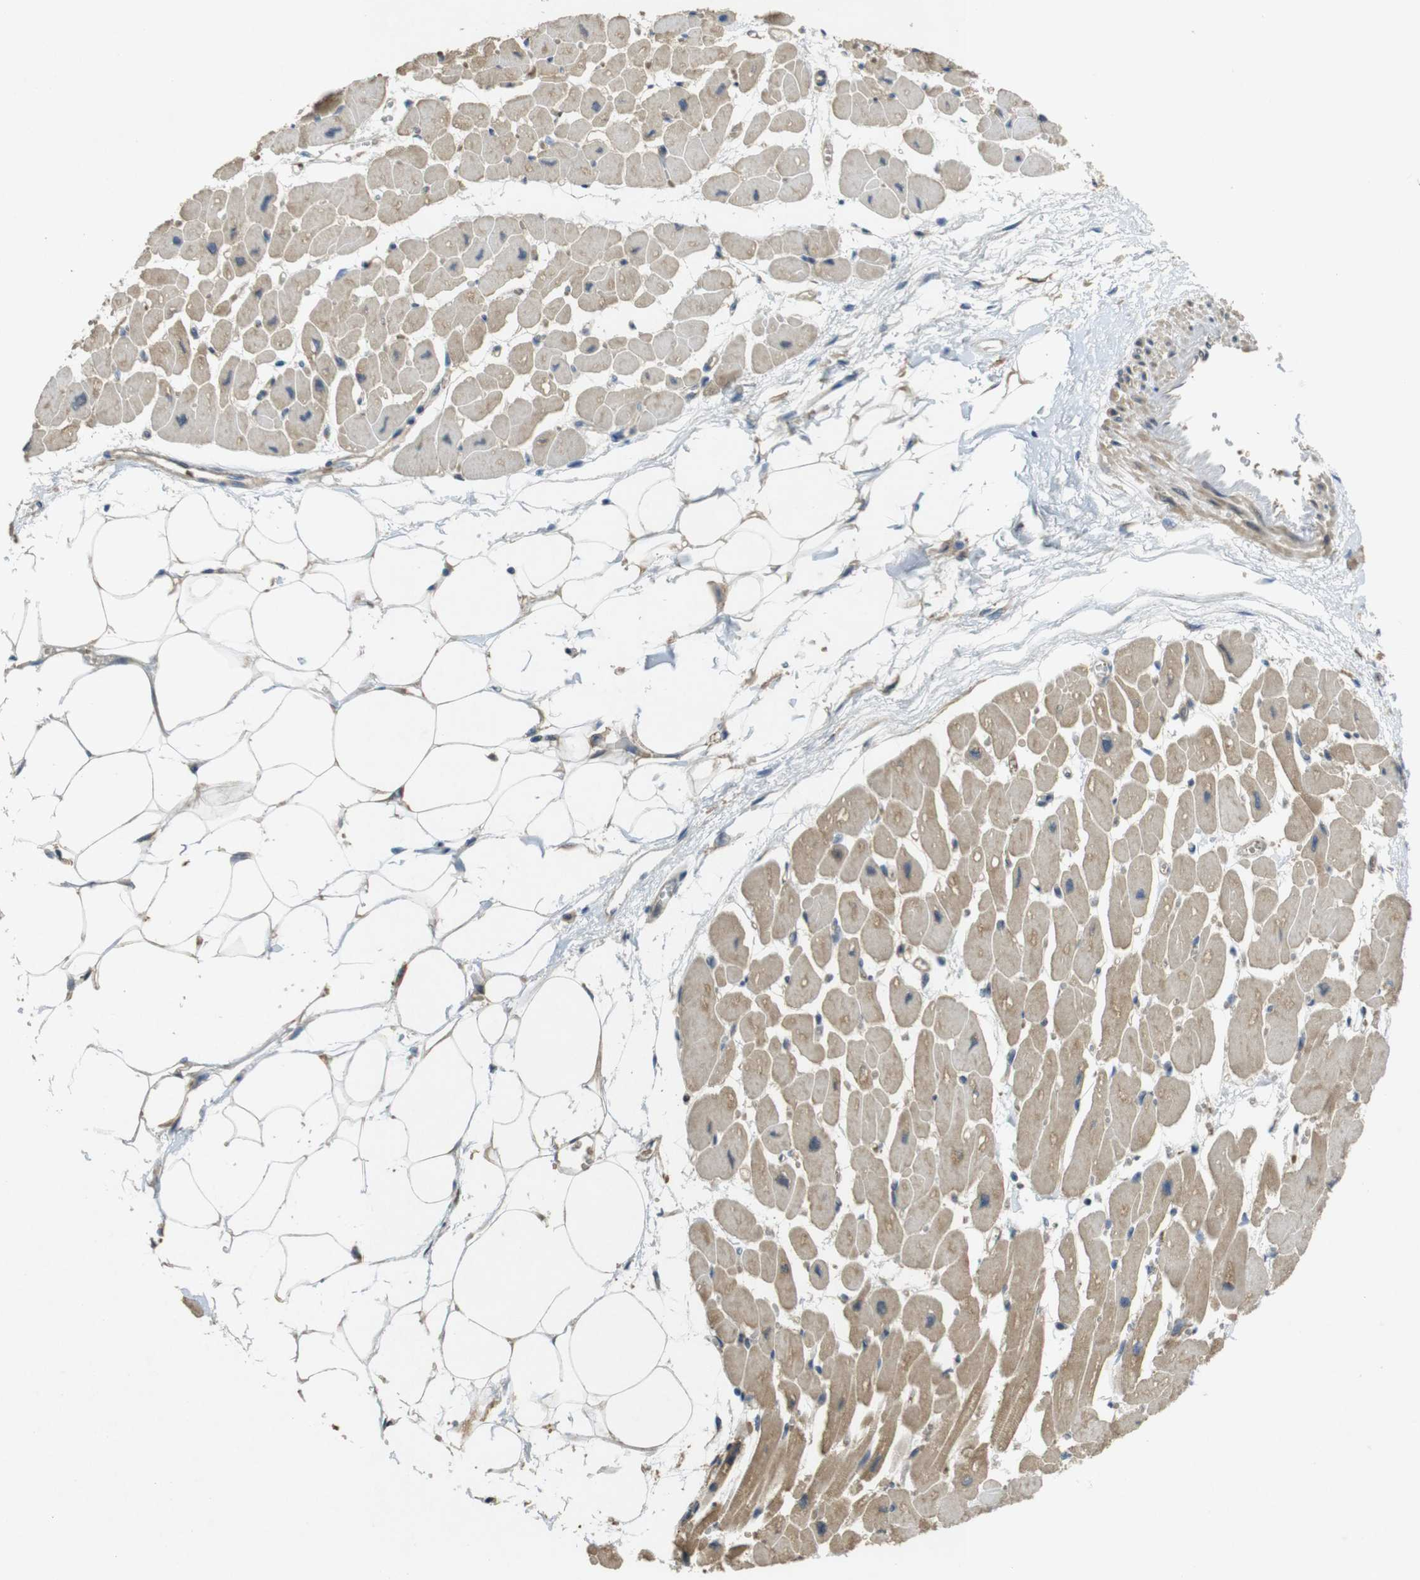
{"staining": {"intensity": "weak", "quantity": ">75%", "location": "cytoplasmic/membranous"}, "tissue": "heart muscle", "cell_type": "Cardiomyocytes", "image_type": "normal", "snomed": [{"axis": "morphology", "description": "Normal tissue, NOS"}, {"axis": "topography", "description": "Heart"}], "caption": "A photomicrograph of human heart muscle stained for a protein displays weak cytoplasmic/membranous brown staining in cardiomyocytes. The staining was performed using DAB (3,3'-diaminobenzidine) to visualize the protein expression in brown, while the nuclei were stained in blue with hematoxylin (Magnification: 20x).", "gene": "CLTC", "patient": {"sex": "female", "age": 54}}